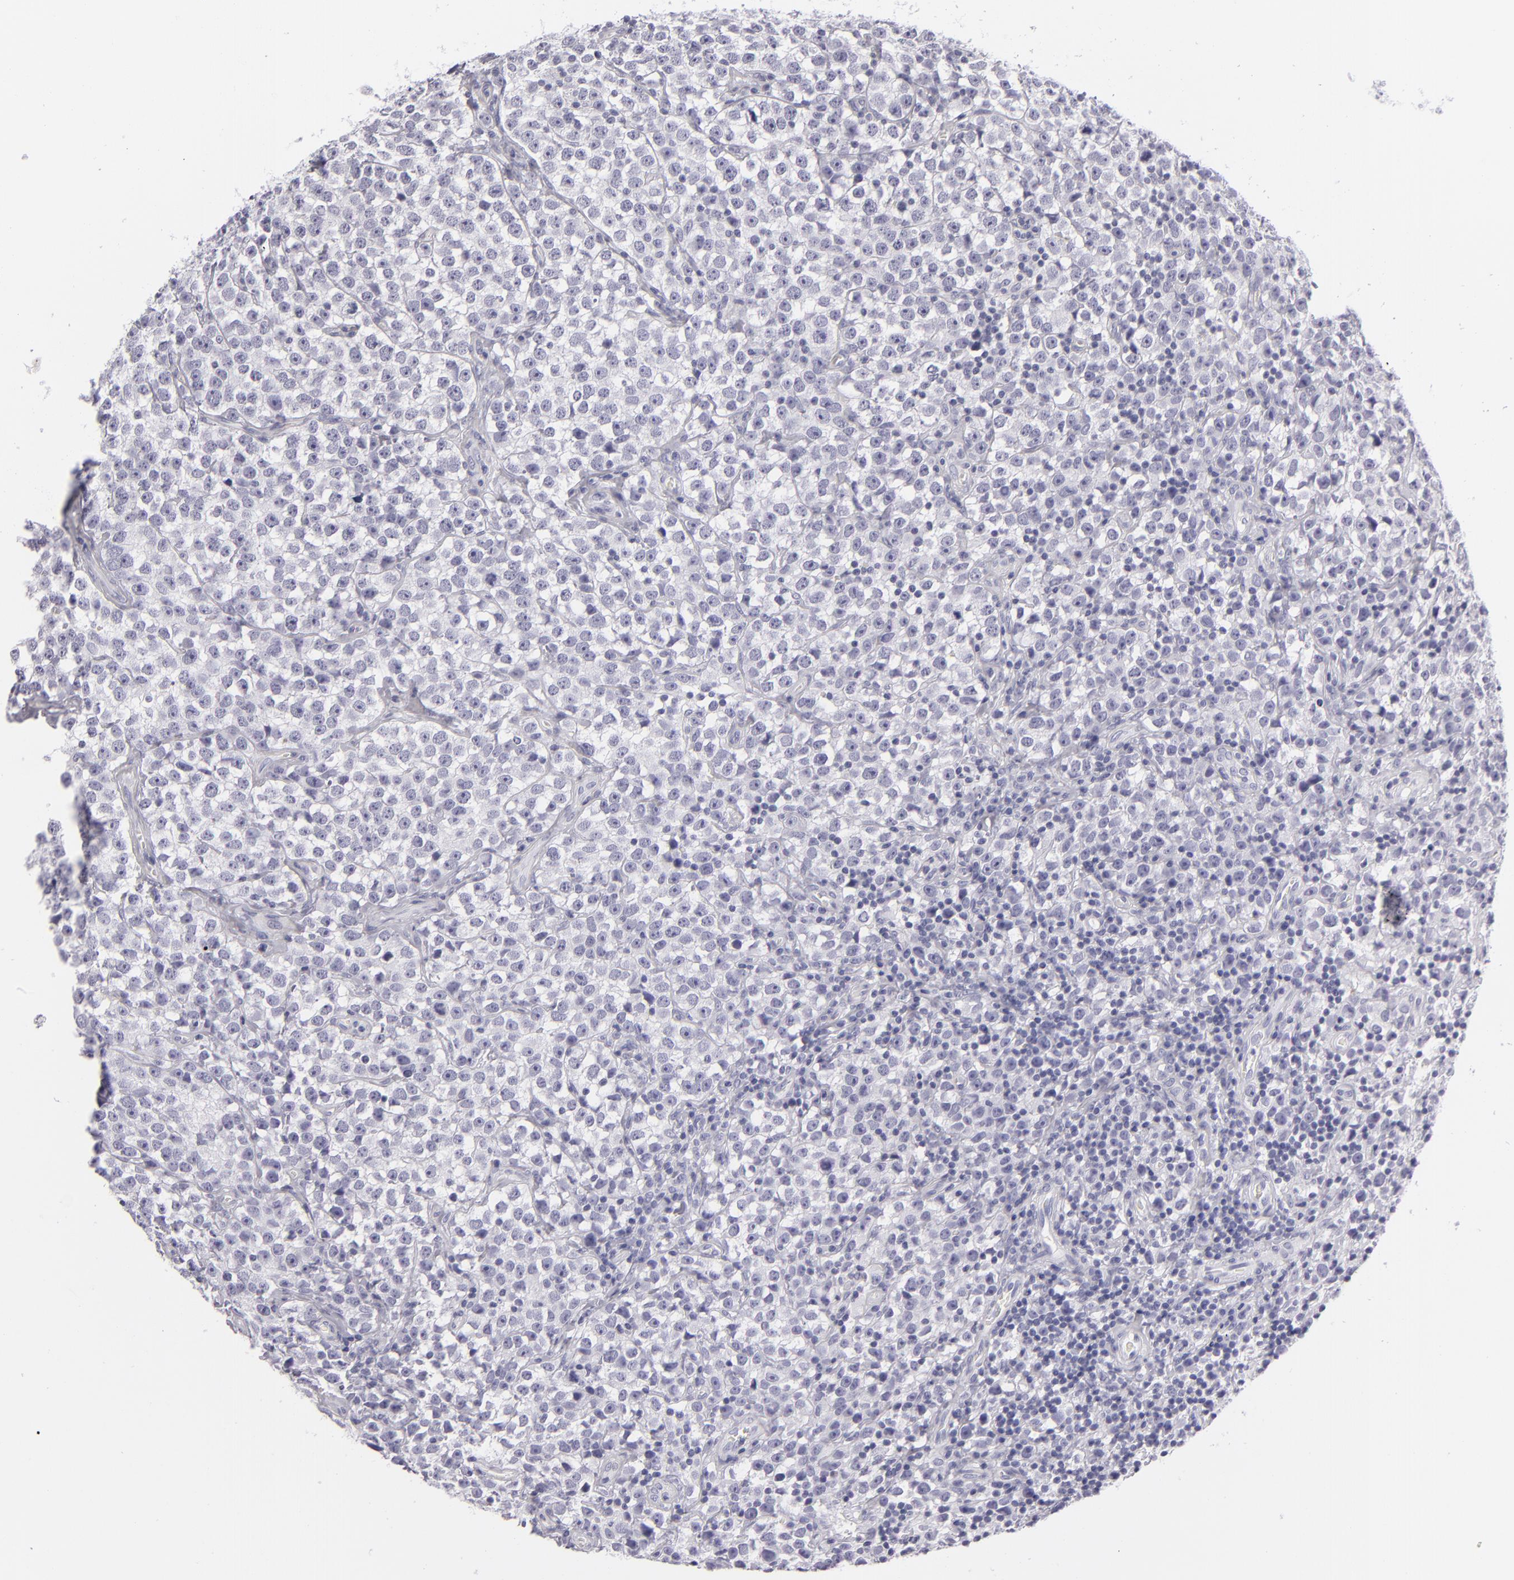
{"staining": {"intensity": "negative", "quantity": "none", "location": "none"}, "tissue": "testis cancer", "cell_type": "Tumor cells", "image_type": "cancer", "snomed": [{"axis": "morphology", "description": "Seminoma, NOS"}, {"axis": "topography", "description": "Testis"}], "caption": "Tumor cells are negative for protein expression in human testis cancer (seminoma). (DAB (3,3'-diaminobenzidine) immunohistochemistry visualized using brightfield microscopy, high magnification).", "gene": "VIL1", "patient": {"sex": "male", "age": 25}}